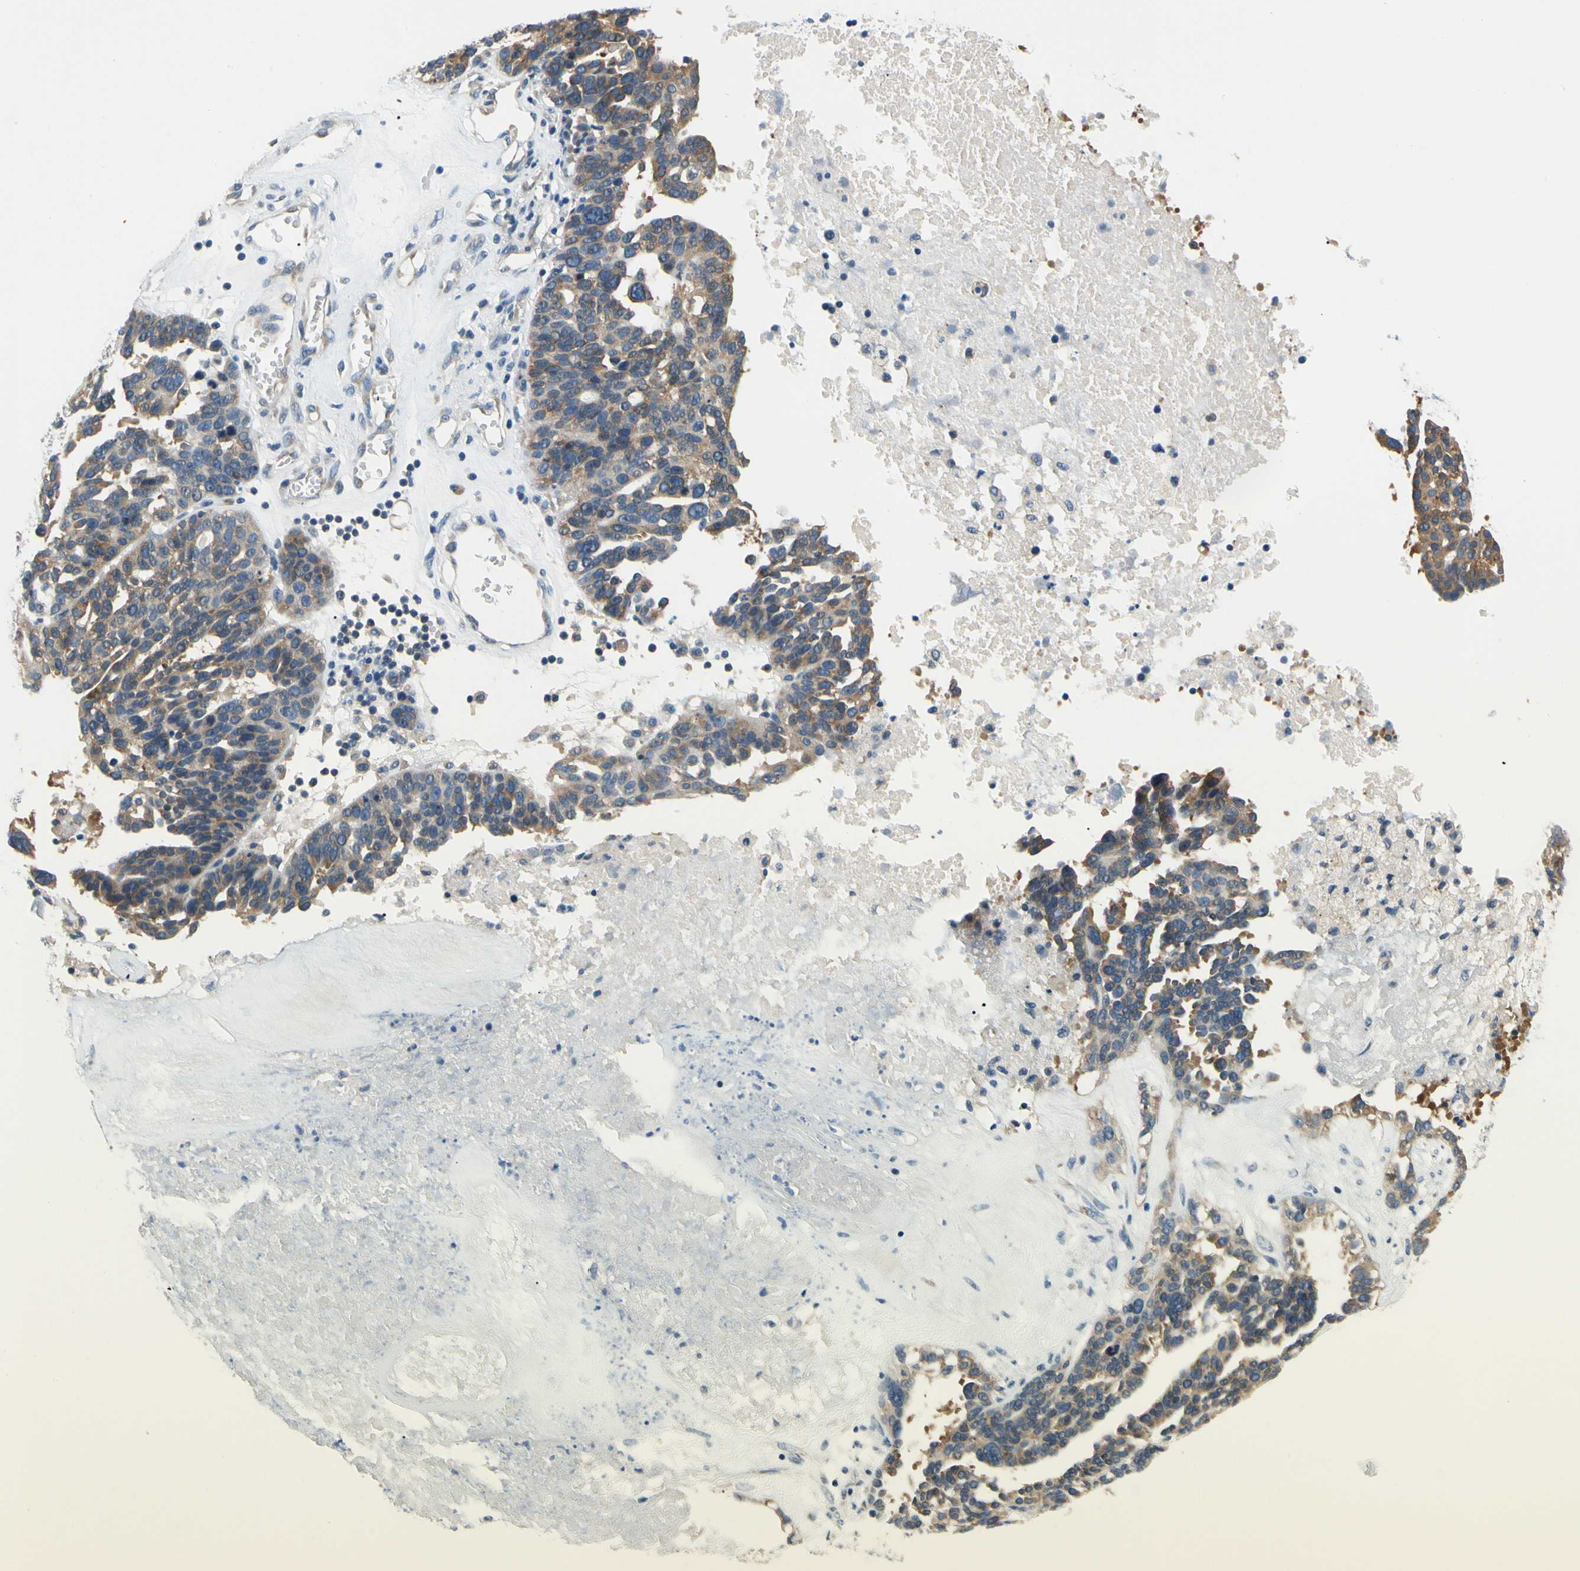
{"staining": {"intensity": "moderate", "quantity": ">75%", "location": "cytoplasmic/membranous"}, "tissue": "ovarian cancer", "cell_type": "Tumor cells", "image_type": "cancer", "snomed": [{"axis": "morphology", "description": "Cystadenocarcinoma, serous, NOS"}, {"axis": "topography", "description": "Ovary"}], "caption": "Moderate cytoplasmic/membranous expression is identified in approximately >75% of tumor cells in ovarian cancer.", "gene": "LRRC47", "patient": {"sex": "female", "age": 59}}